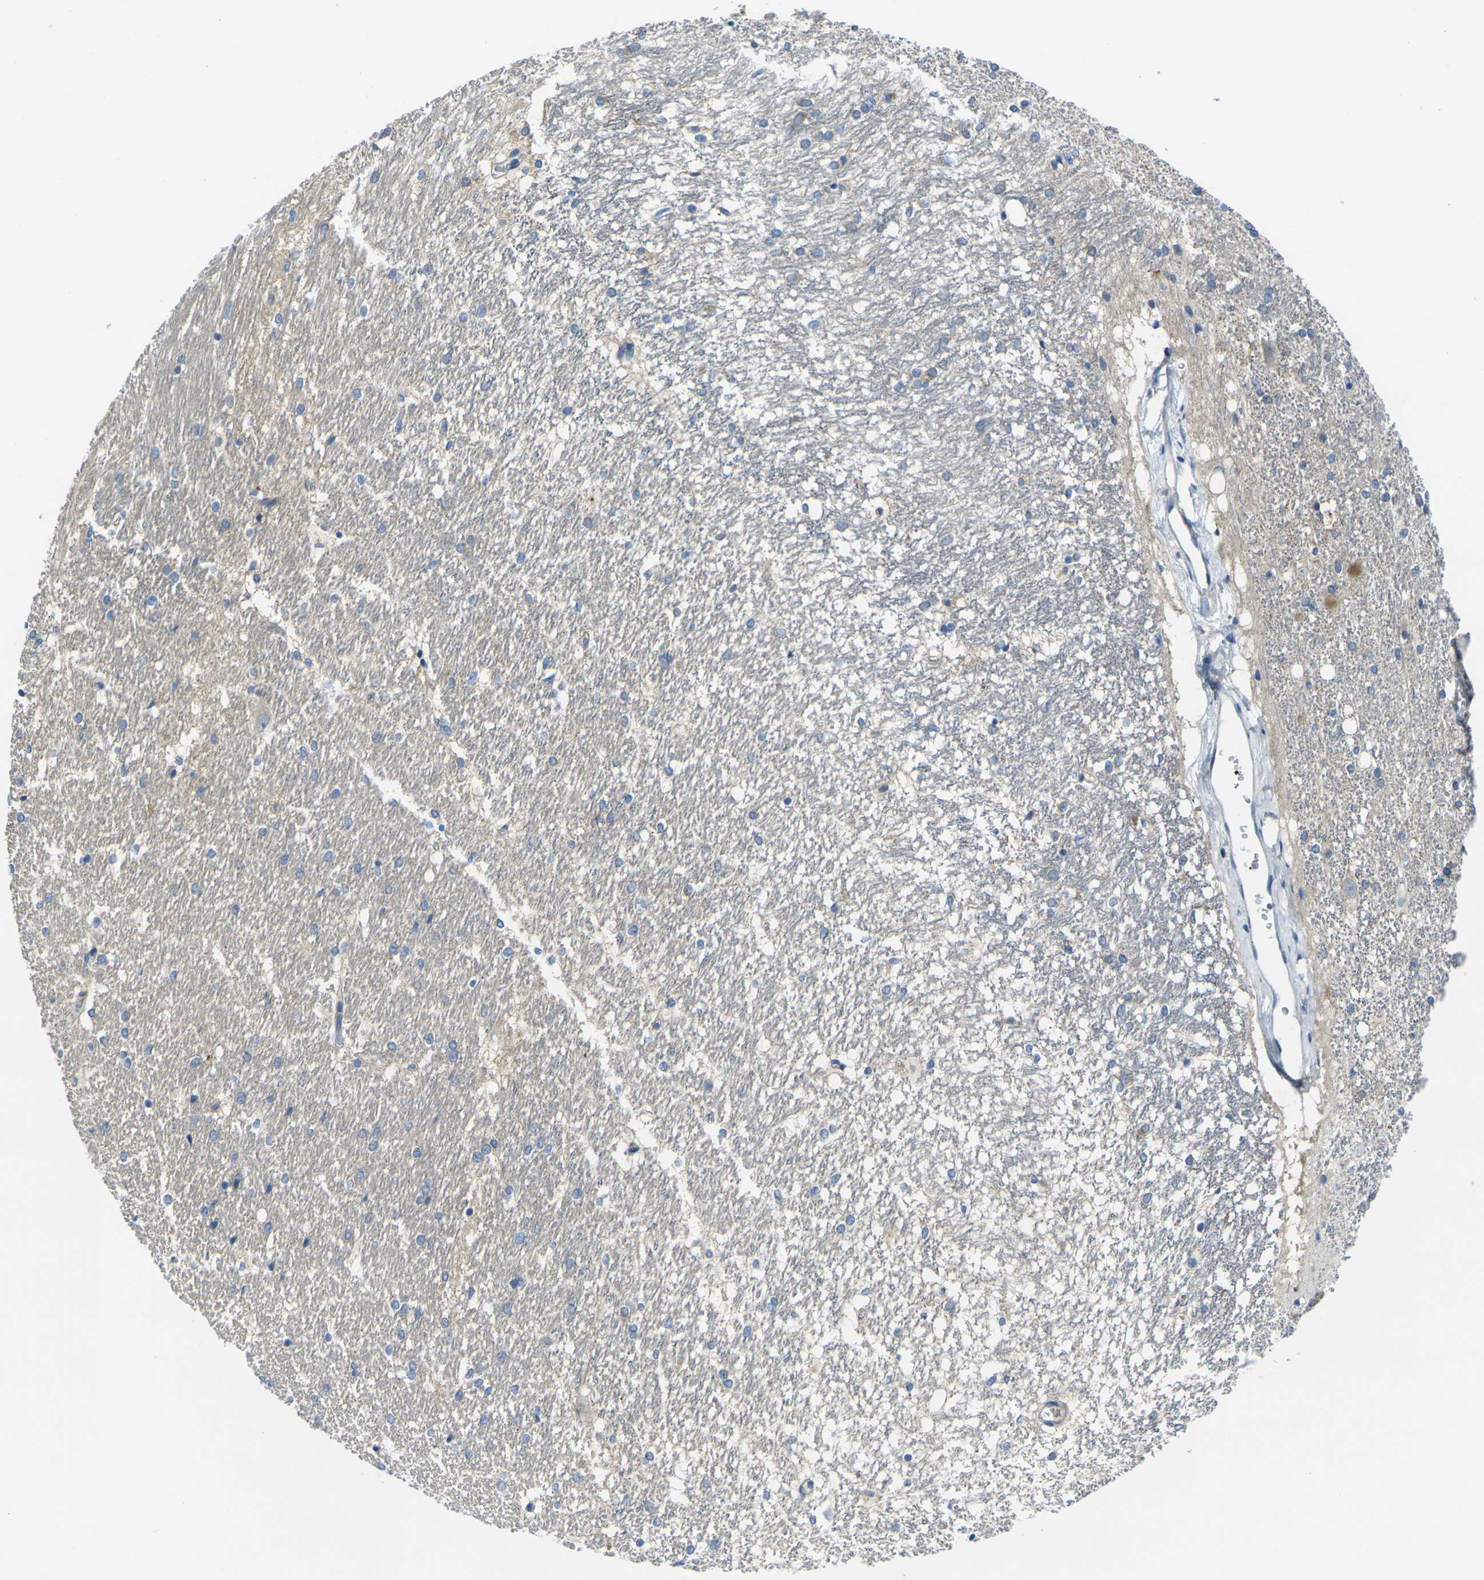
{"staining": {"intensity": "negative", "quantity": "none", "location": "none"}, "tissue": "hippocampus", "cell_type": "Glial cells", "image_type": "normal", "snomed": [{"axis": "morphology", "description": "Normal tissue, NOS"}, {"axis": "topography", "description": "Hippocampus"}], "caption": "DAB (3,3'-diaminobenzidine) immunohistochemical staining of unremarkable hippocampus displays no significant positivity in glial cells.", "gene": "GNA12", "patient": {"sex": "female", "age": 19}}